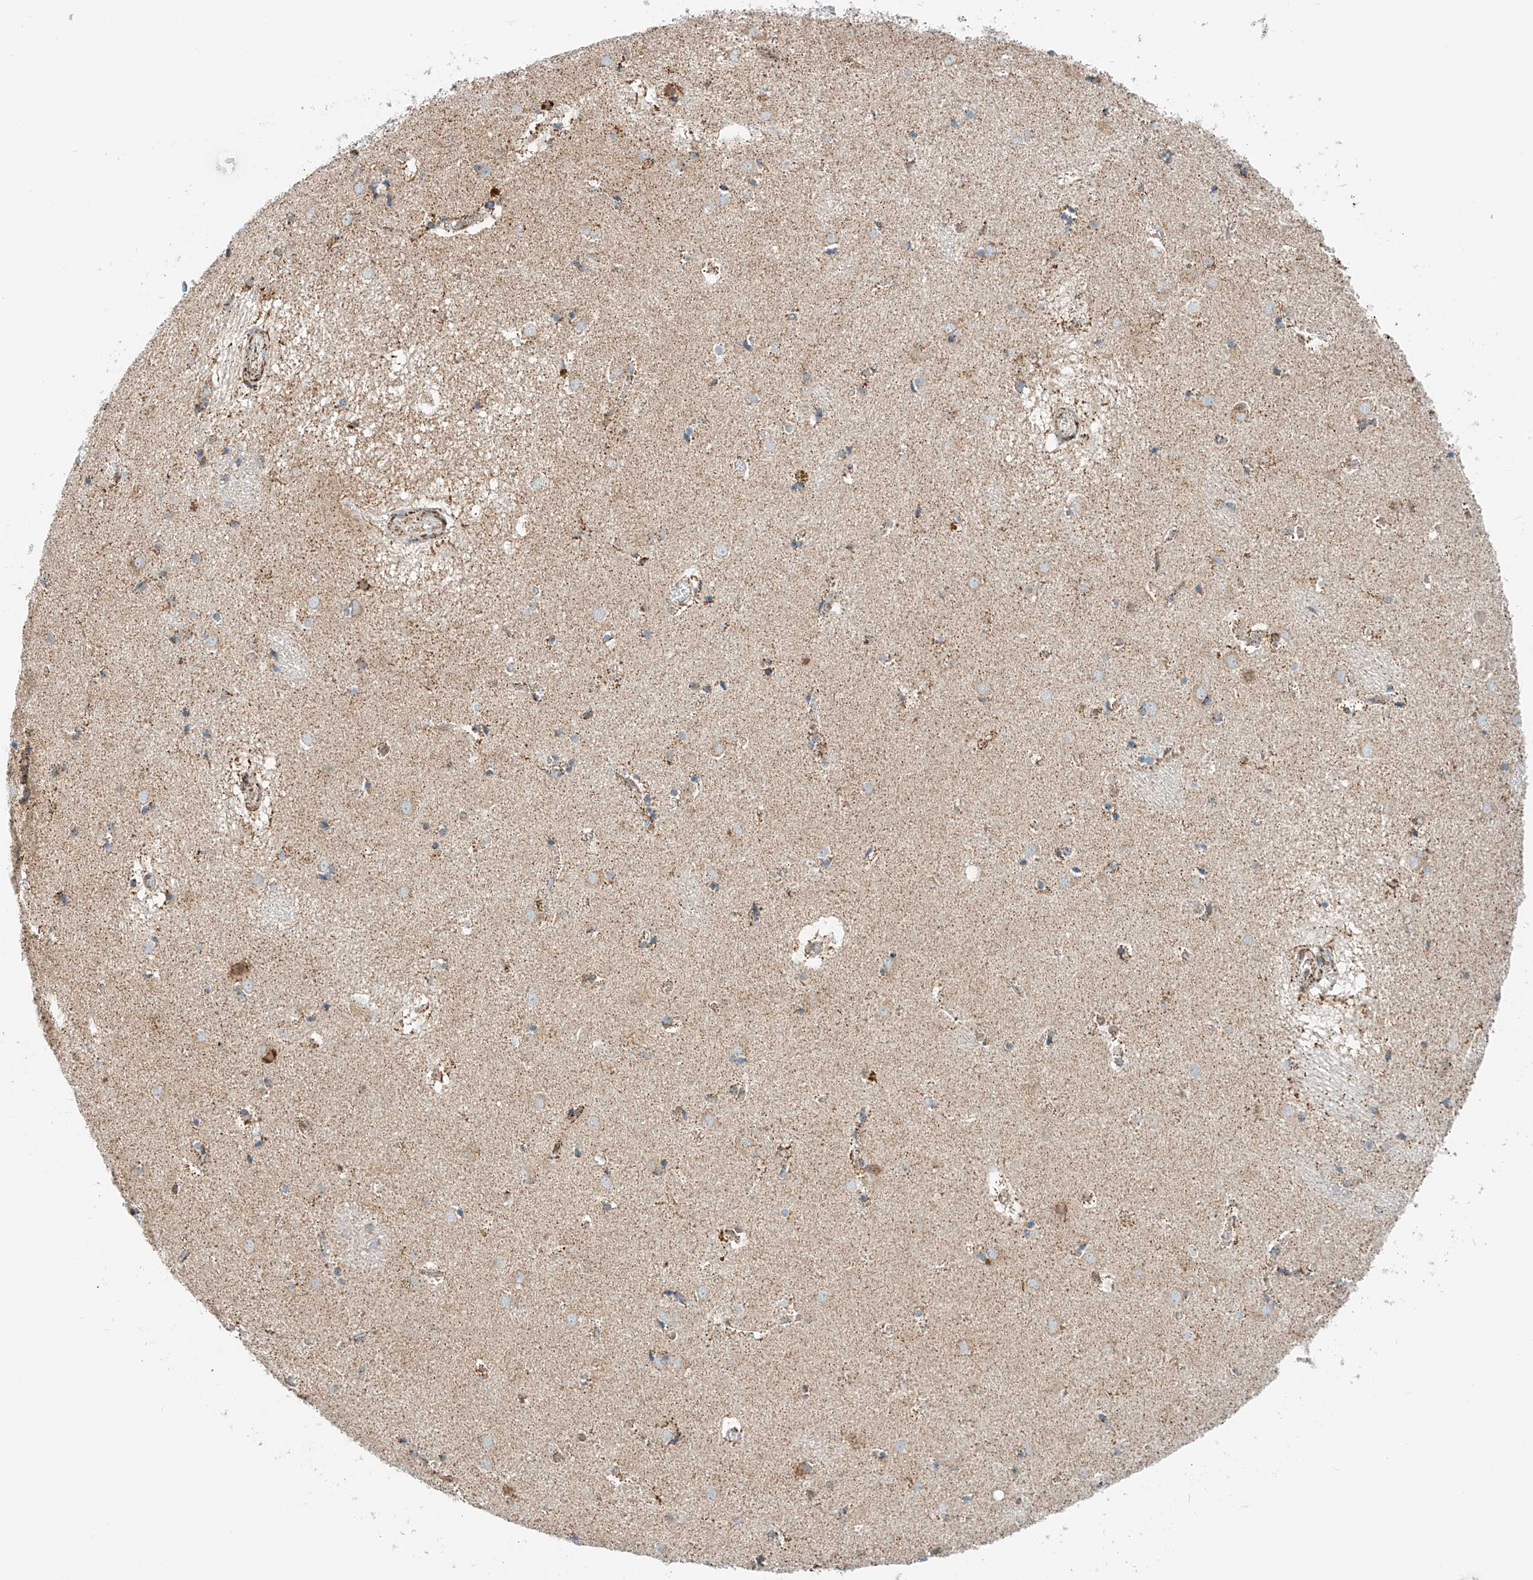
{"staining": {"intensity": "moderate", "quantity": "<25%", "location": "cytoplasmic/membranous"}, "tissue": "caudate", "cell_type": "Glial cells", "image_type": "normal", "snomed": [{"axis": "morphology", "description": "Normal tissue, NOS"}, {"axis": "topography", "description": "Lateral ventricle wall"}], "caption": "Immunohistochemical staining of benign human caudate shows <25% levels of moderate cytoplasmic/membranous protein positivity in approximately <25% of glial cells.", "gene": "PPA2", "patient": {"sex": "male", "age": 70}}